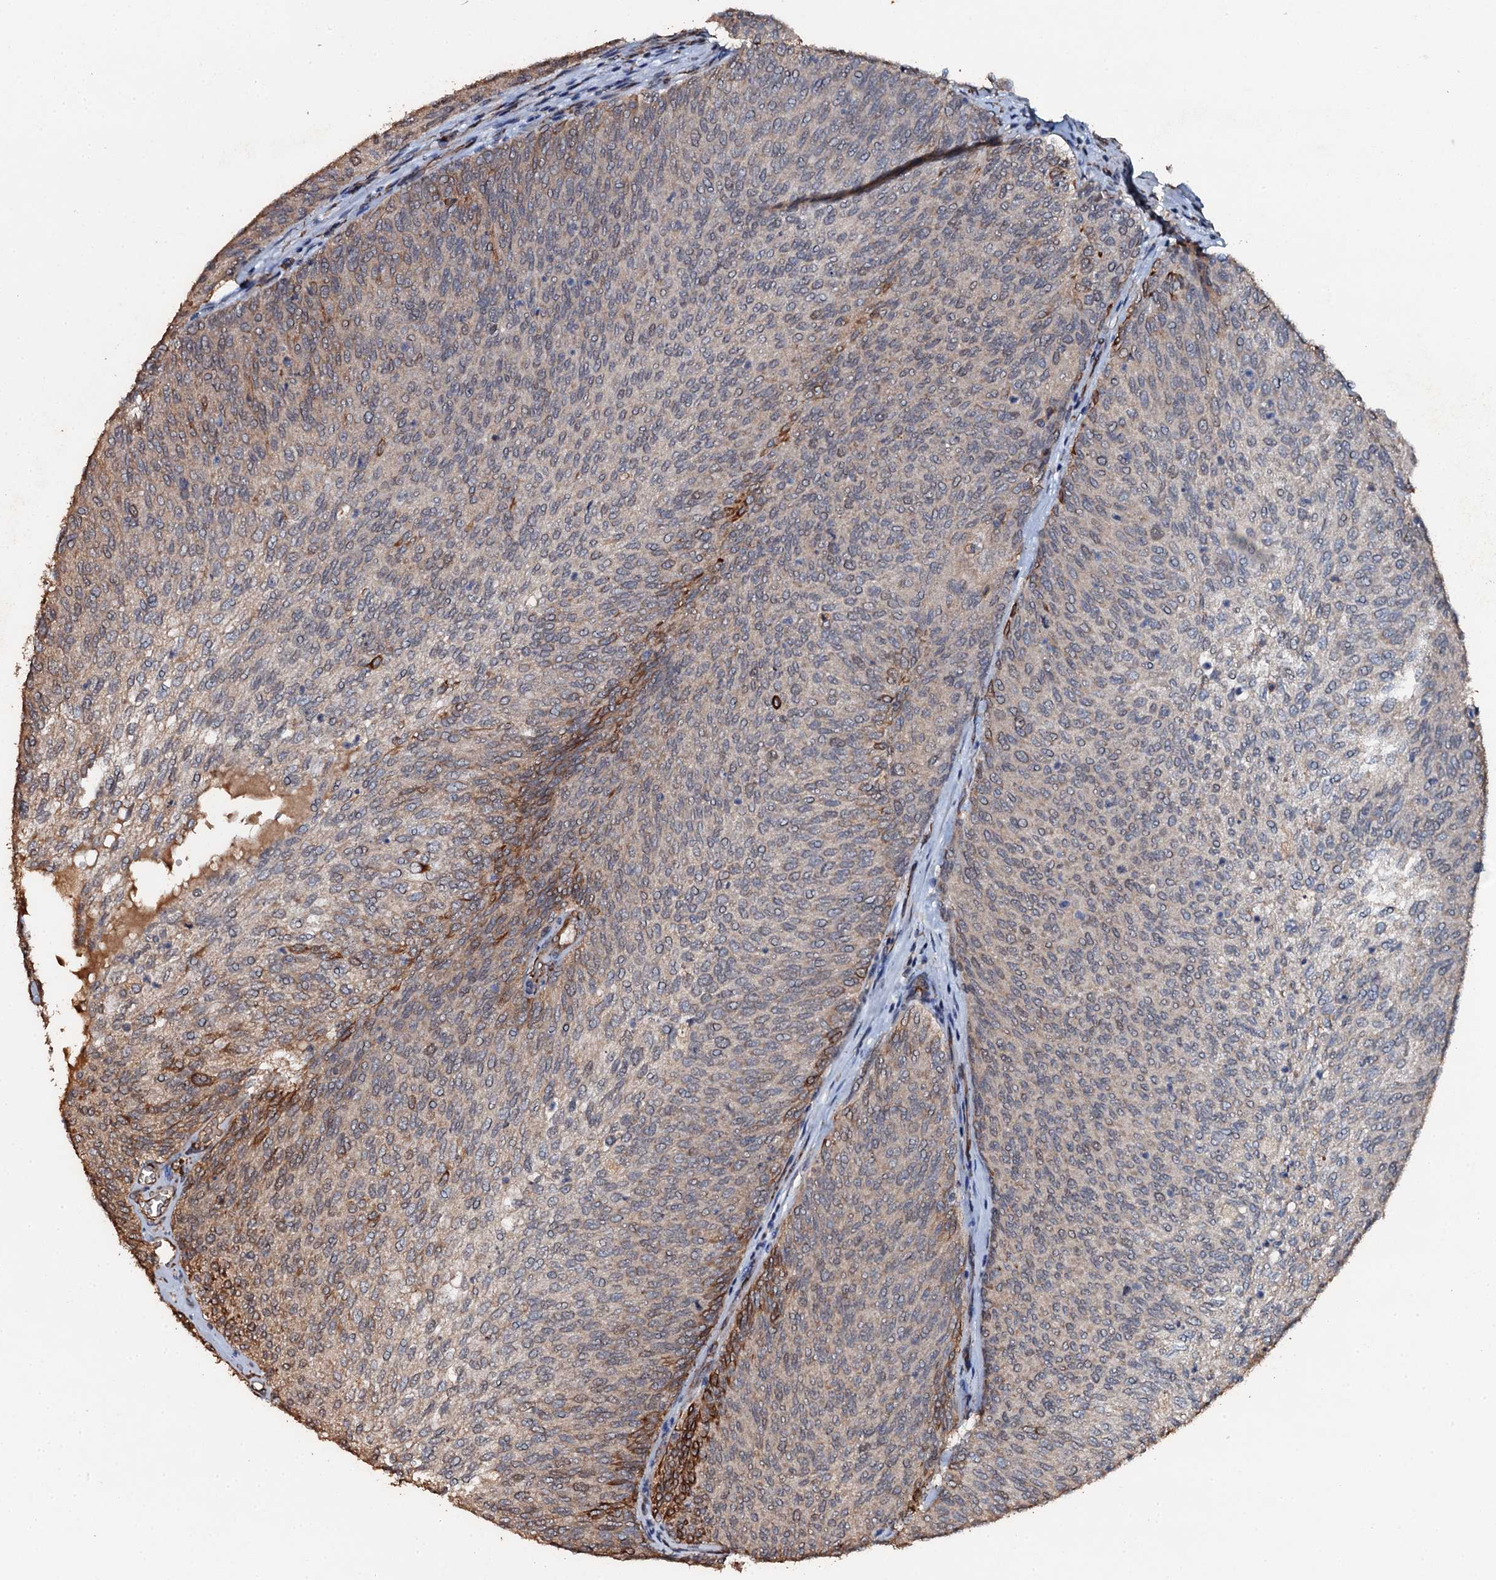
{"staining": {"intensity": "negative", "quantity": "none", "location": "none"}, "tissue": "urothelial cancer", "cell_type": "Tumor cells", "image_type": "cancer", "snomed": [{"axis": "morphology", "description": "Urothelial carcinoma, Low grade"}, {"axis": "topography", "description": "Urinary bladder"}], "caption": "IHC of human urothelial cancer reveals no staining in tumor cells.", "gene": "ADAMTS10", "patient": {"sex": "female", "age": 79}}